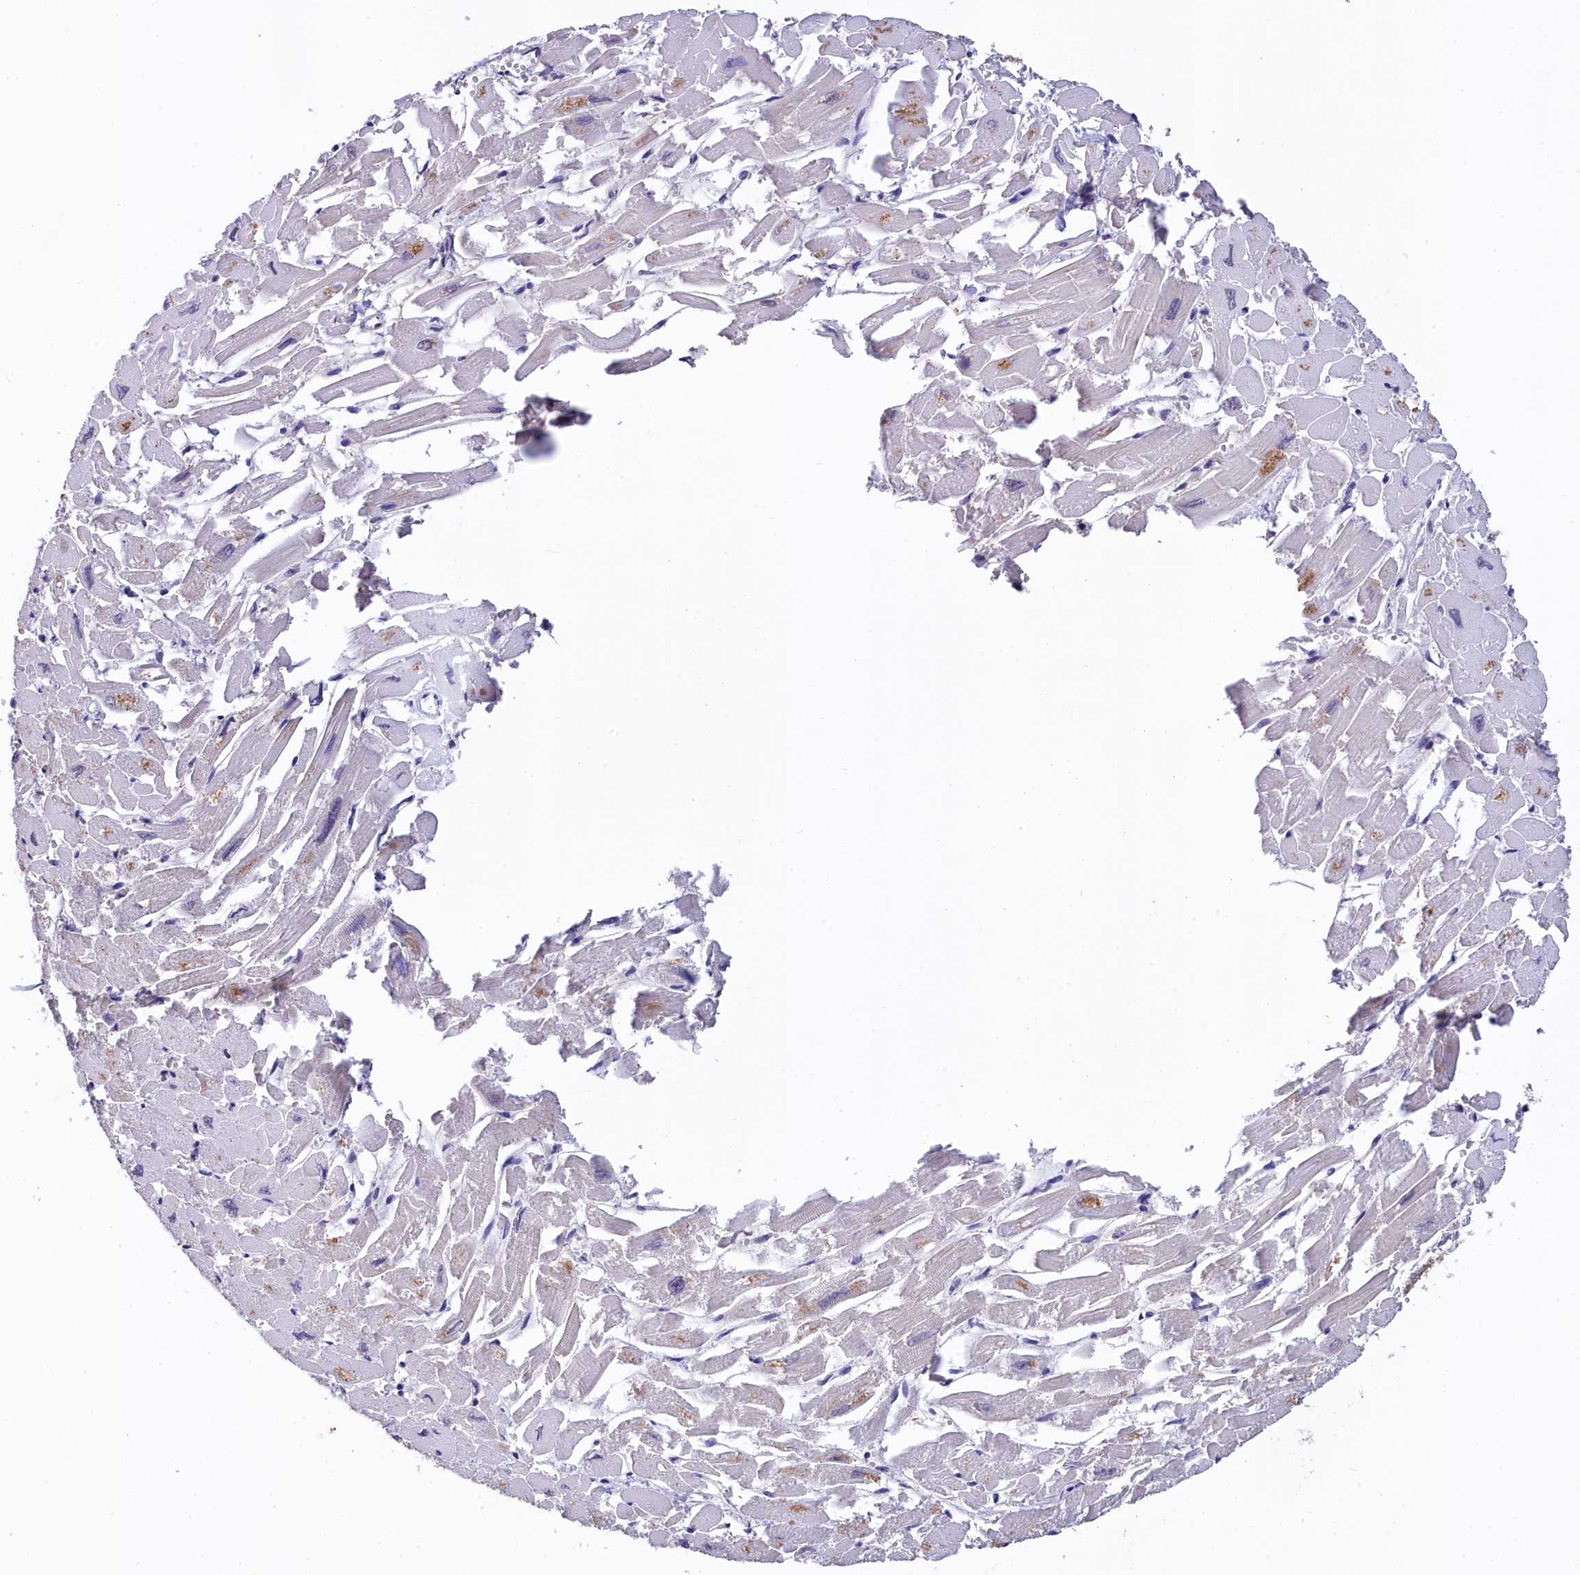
{"staining": {"intensity": "negative", "quantity": "none", "location": "none"}, "tissue": "heart muscle", "cell_type": "Cardiomyocytes", "image_type": "normal", "snomed": [{"axis": "morphology", "description": "Normal tissue, NOS"}, {"axis": "topography", "description": "Heart"}], "caption": "Normal heart muscle was stained to show a protein in brown. There is no significant staining in cardiomyocytes. (Brightfield microscopy of DAB (3,3'-diaminobenzidine) IHC at high magnification).", "gene": "HECTD4", "patient": {"sex": "male", "age": 54}}